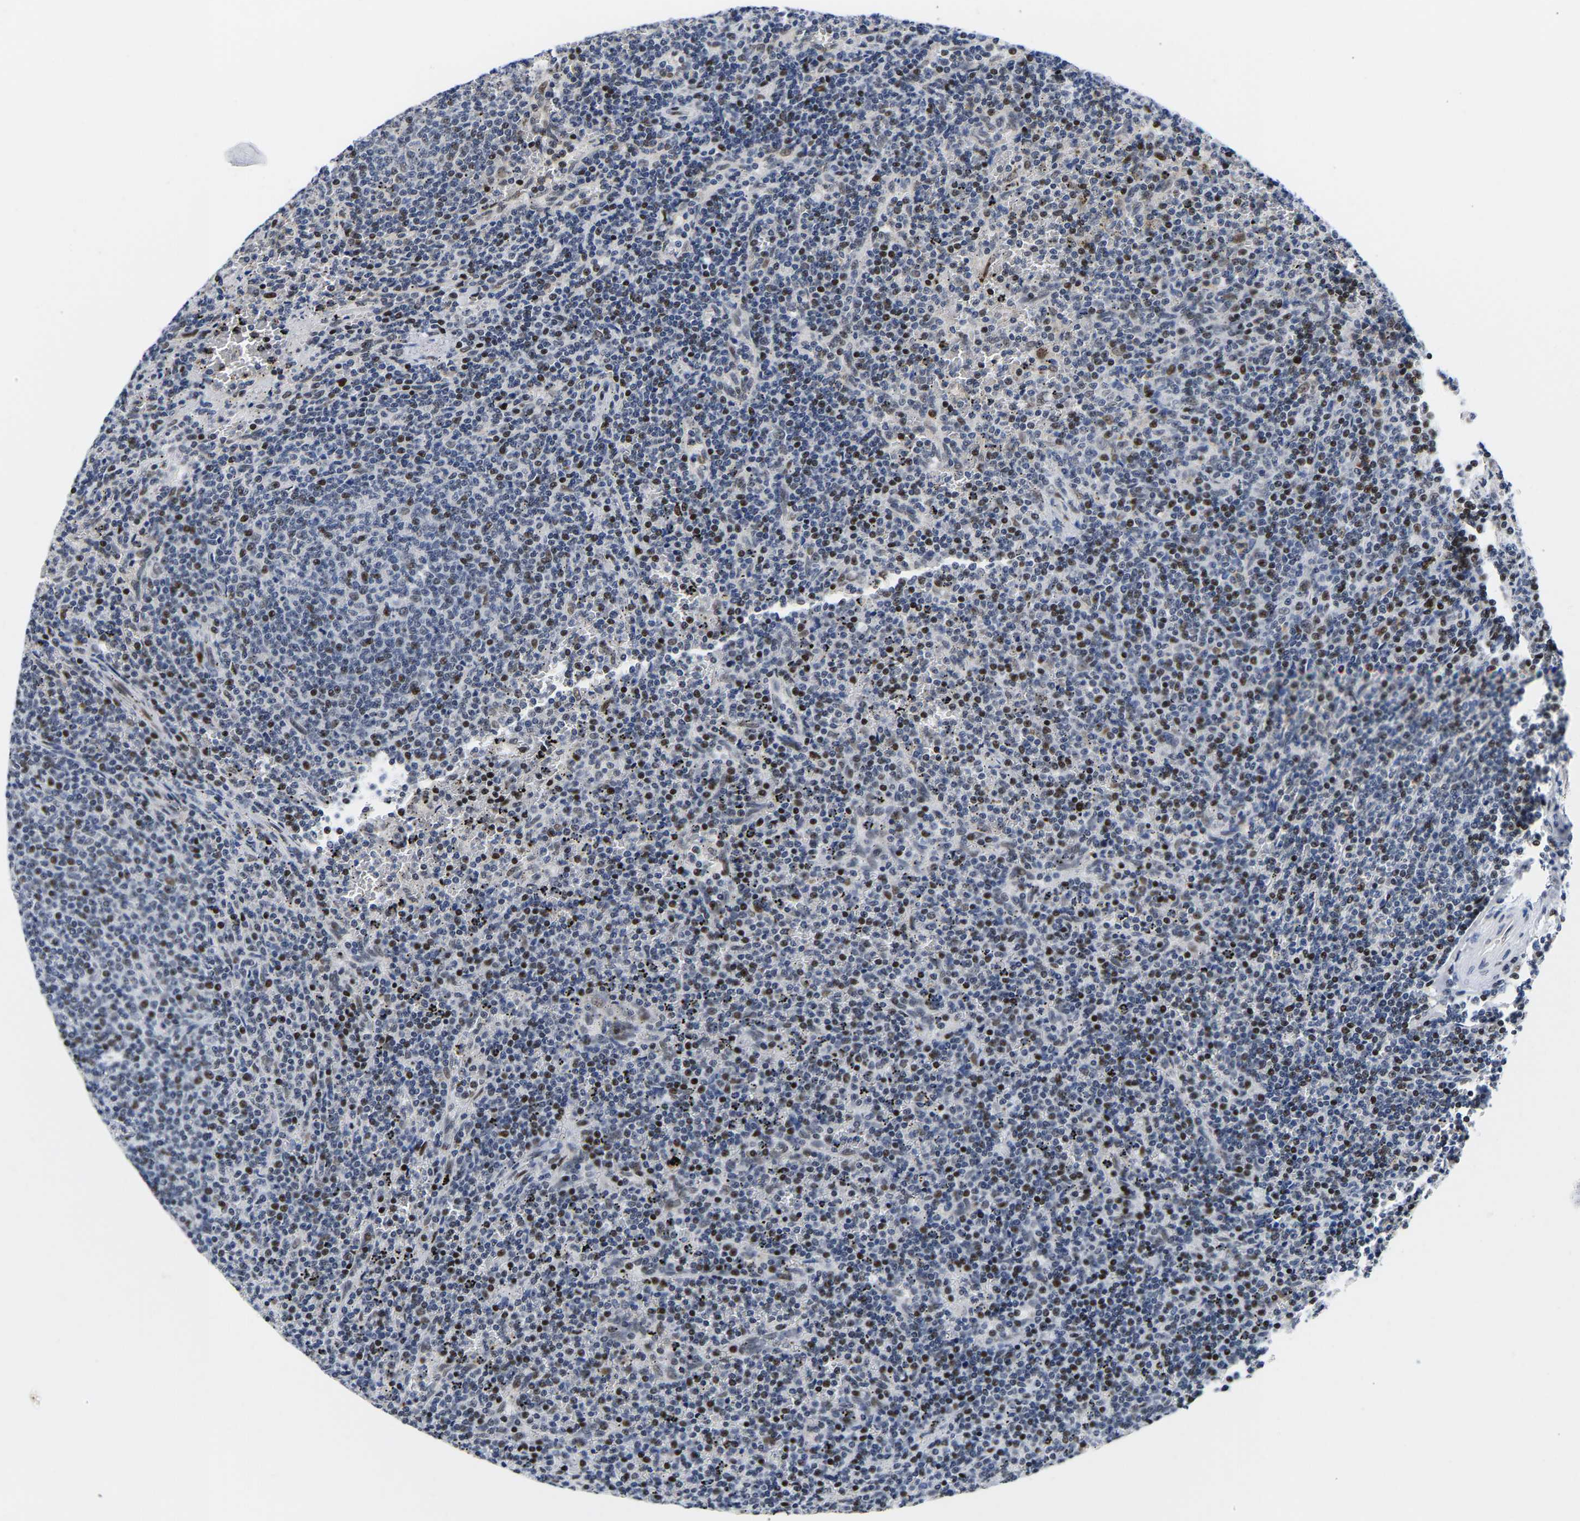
{"staining": {"intensity": "moderate", "quantity": "25%-75%", "location": "nuclear"}, "tissue": "lymphoma", "cell_type": "Tumor cells", "image_type": "cancer", "snomed": [{"axis": "morphology", "description": "Malignant lymphoma, non-Hodgkin's type, Low grade"}, {"axis": "topography", "description": "Spleen"}], "caption": "High-magnification brightfield microscopy of low-grade malignant lymphoma, non-Hodgkin's type stained with DAB (3,3'-diaminobenzidine) (brown) and counterstained with hematoxylin (blue). tumor cells exhibit moderate nuclear expression is seen in approximately25%-75% of cells. (Brightfield microscopy of DAB IHC at high magnification).", "gene": "PTRHD1", "patient": {"sex": "female", "age": 50}}